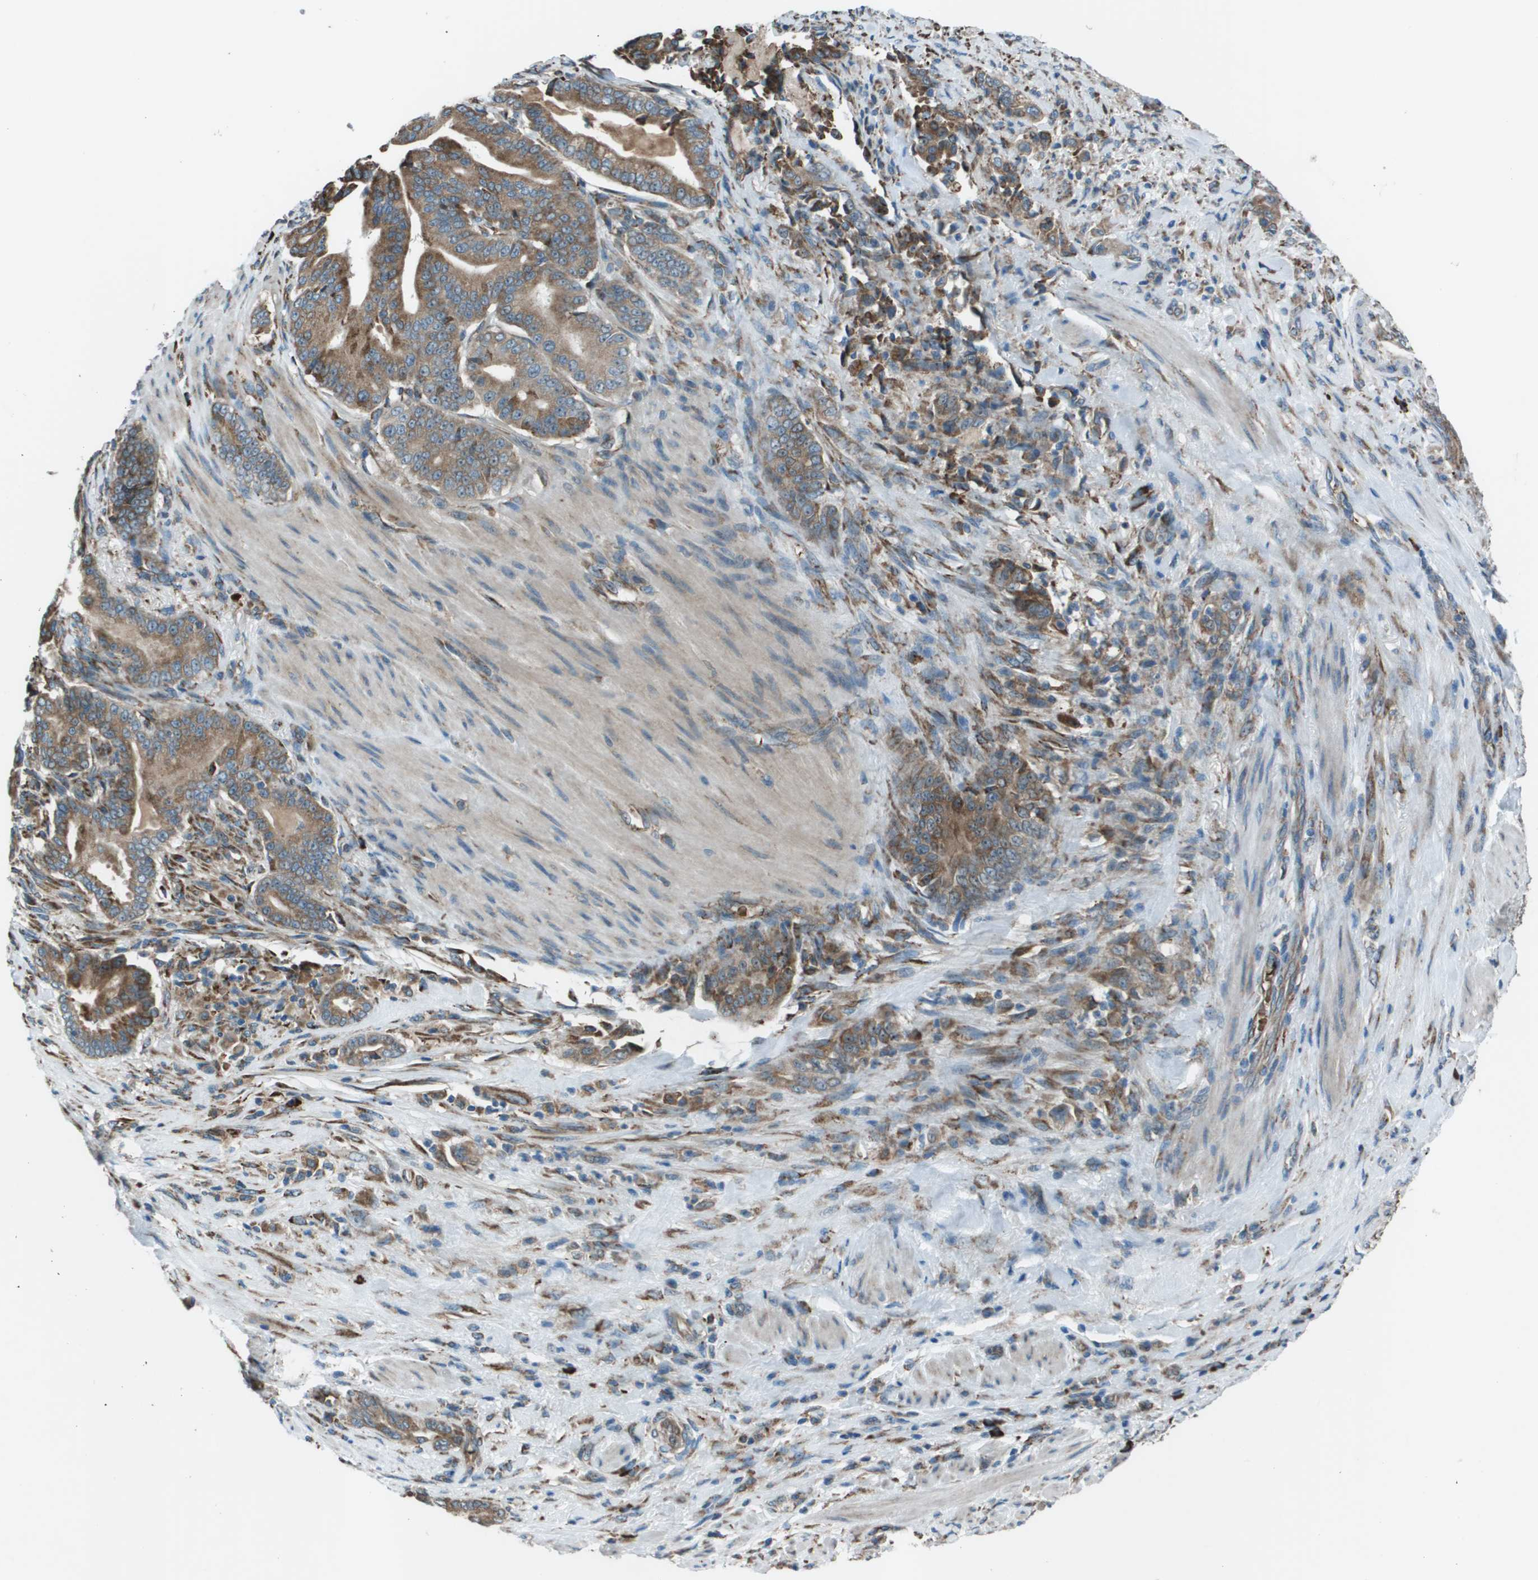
{"staining": {"intensity": "moderate", "quantity": ">75%", "location": "cytoplasmic/membranous"}, "tissue": "pancreatic cancer", "cell_type": "Tumor cells", "image_type": "cancer", "snomed": [{"axis": "morphology", "description": "Normal tissue, NOS"}, {"axis": "morphology", "description": "Adenocarcinoma, NOS"}, {"axis": "topography", "description": "Pancreas"}], "caption": "A brown stain shows moderate cytoplasmic/membranous expression of a protein in pancreatic cancer tumor cells.", "gene": "UTS2", "patient": {"sex": "male", "age": 63}}